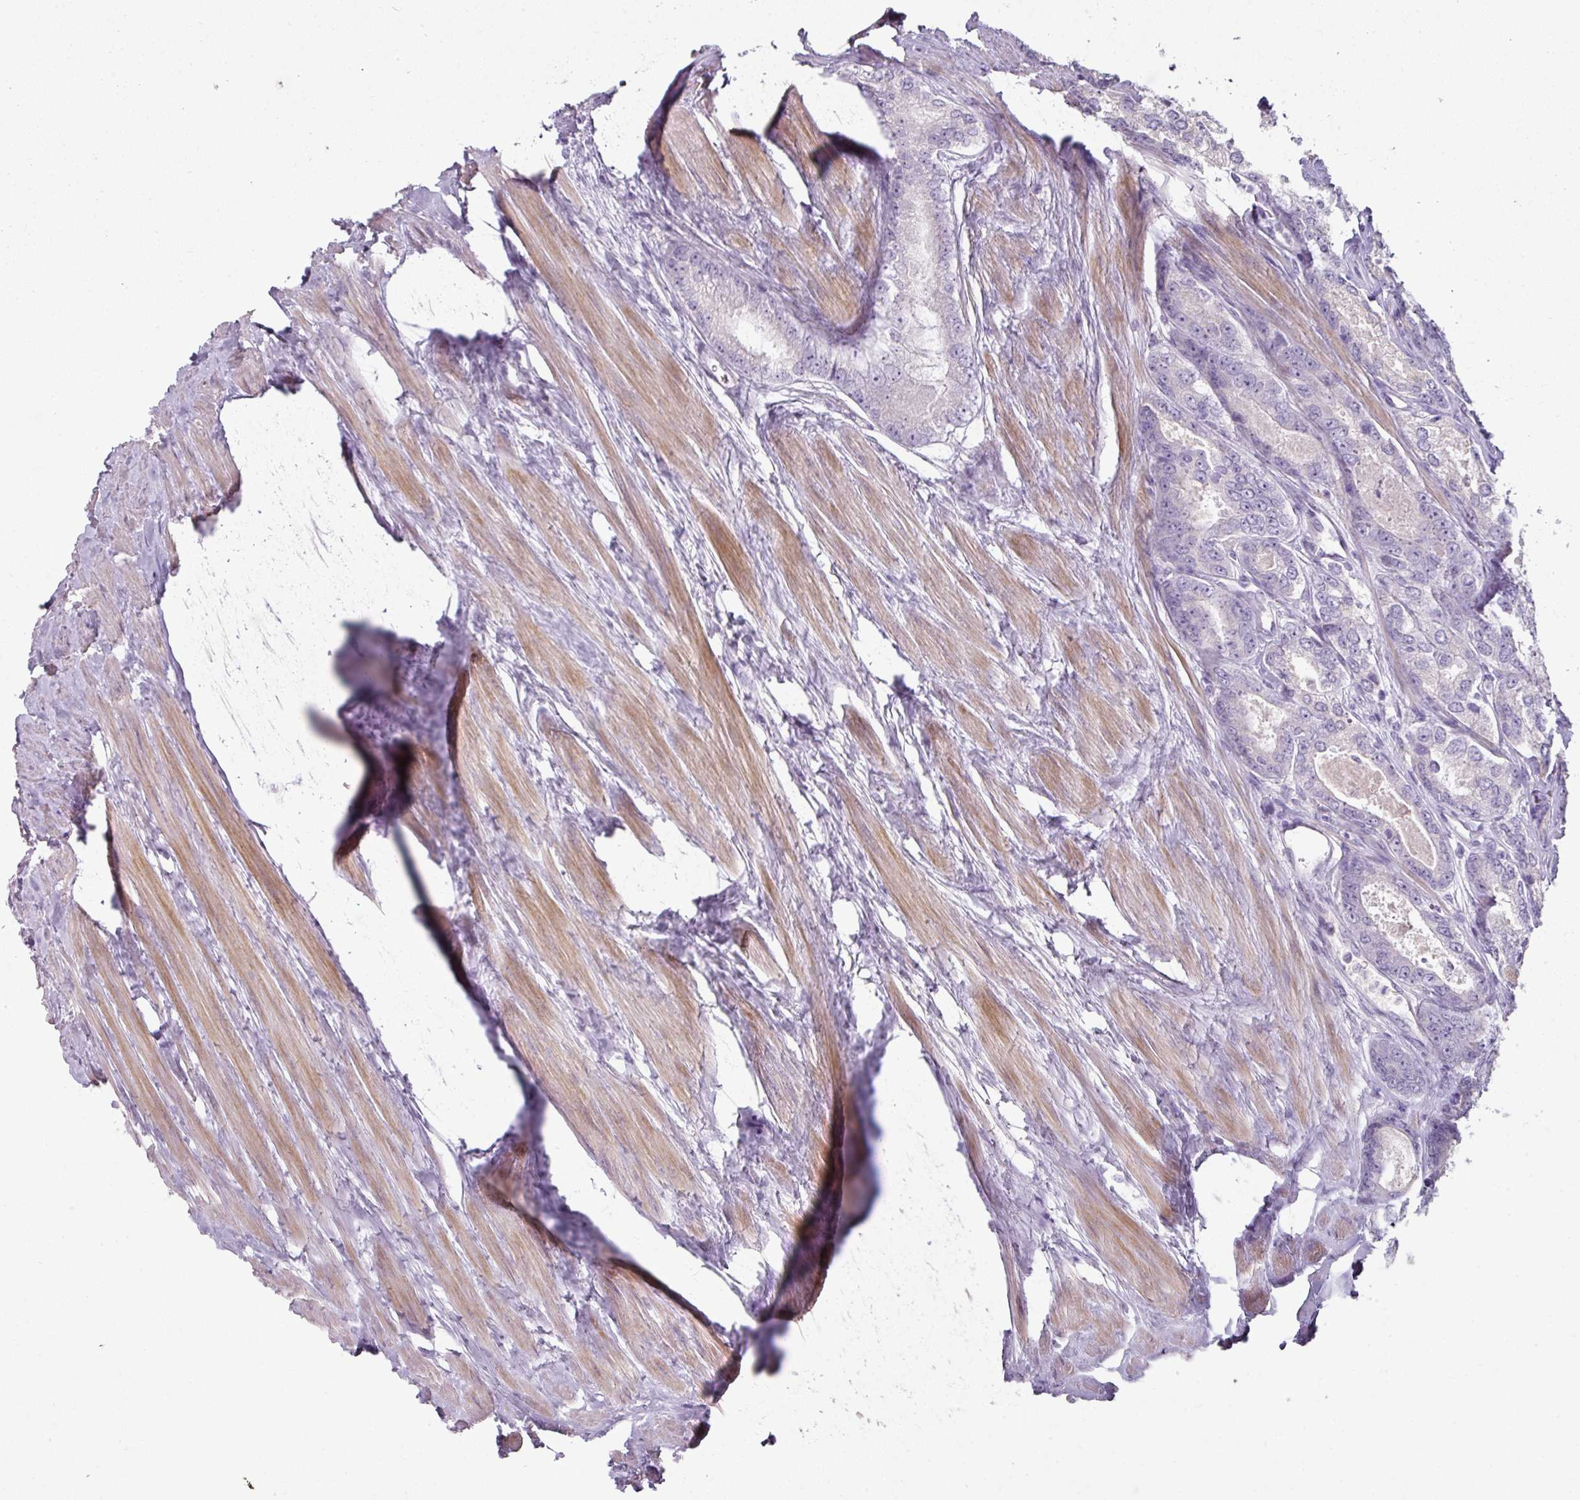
{"staining": {"intensity": "negative", "quantity": "none", "location": "none"}, "tissue": "prostate cancer", "cell_type": "Tumor cells", "image_type": "cancer", "snomed": [{"axis": "morphology", "description": "Adenocarcinoma, Low grade"}, {"axis": "topography", "description": "Prostate"}], "caption": "Protein analysis of prostate cancer reveals no significant positivity in tumor cells. (DAB (3,3'-diaminobenzidine) immunohistochemistry (IHC), high magnification).", "gene": "FHAD1", "patient": {"sex": "male", "age": 68}}